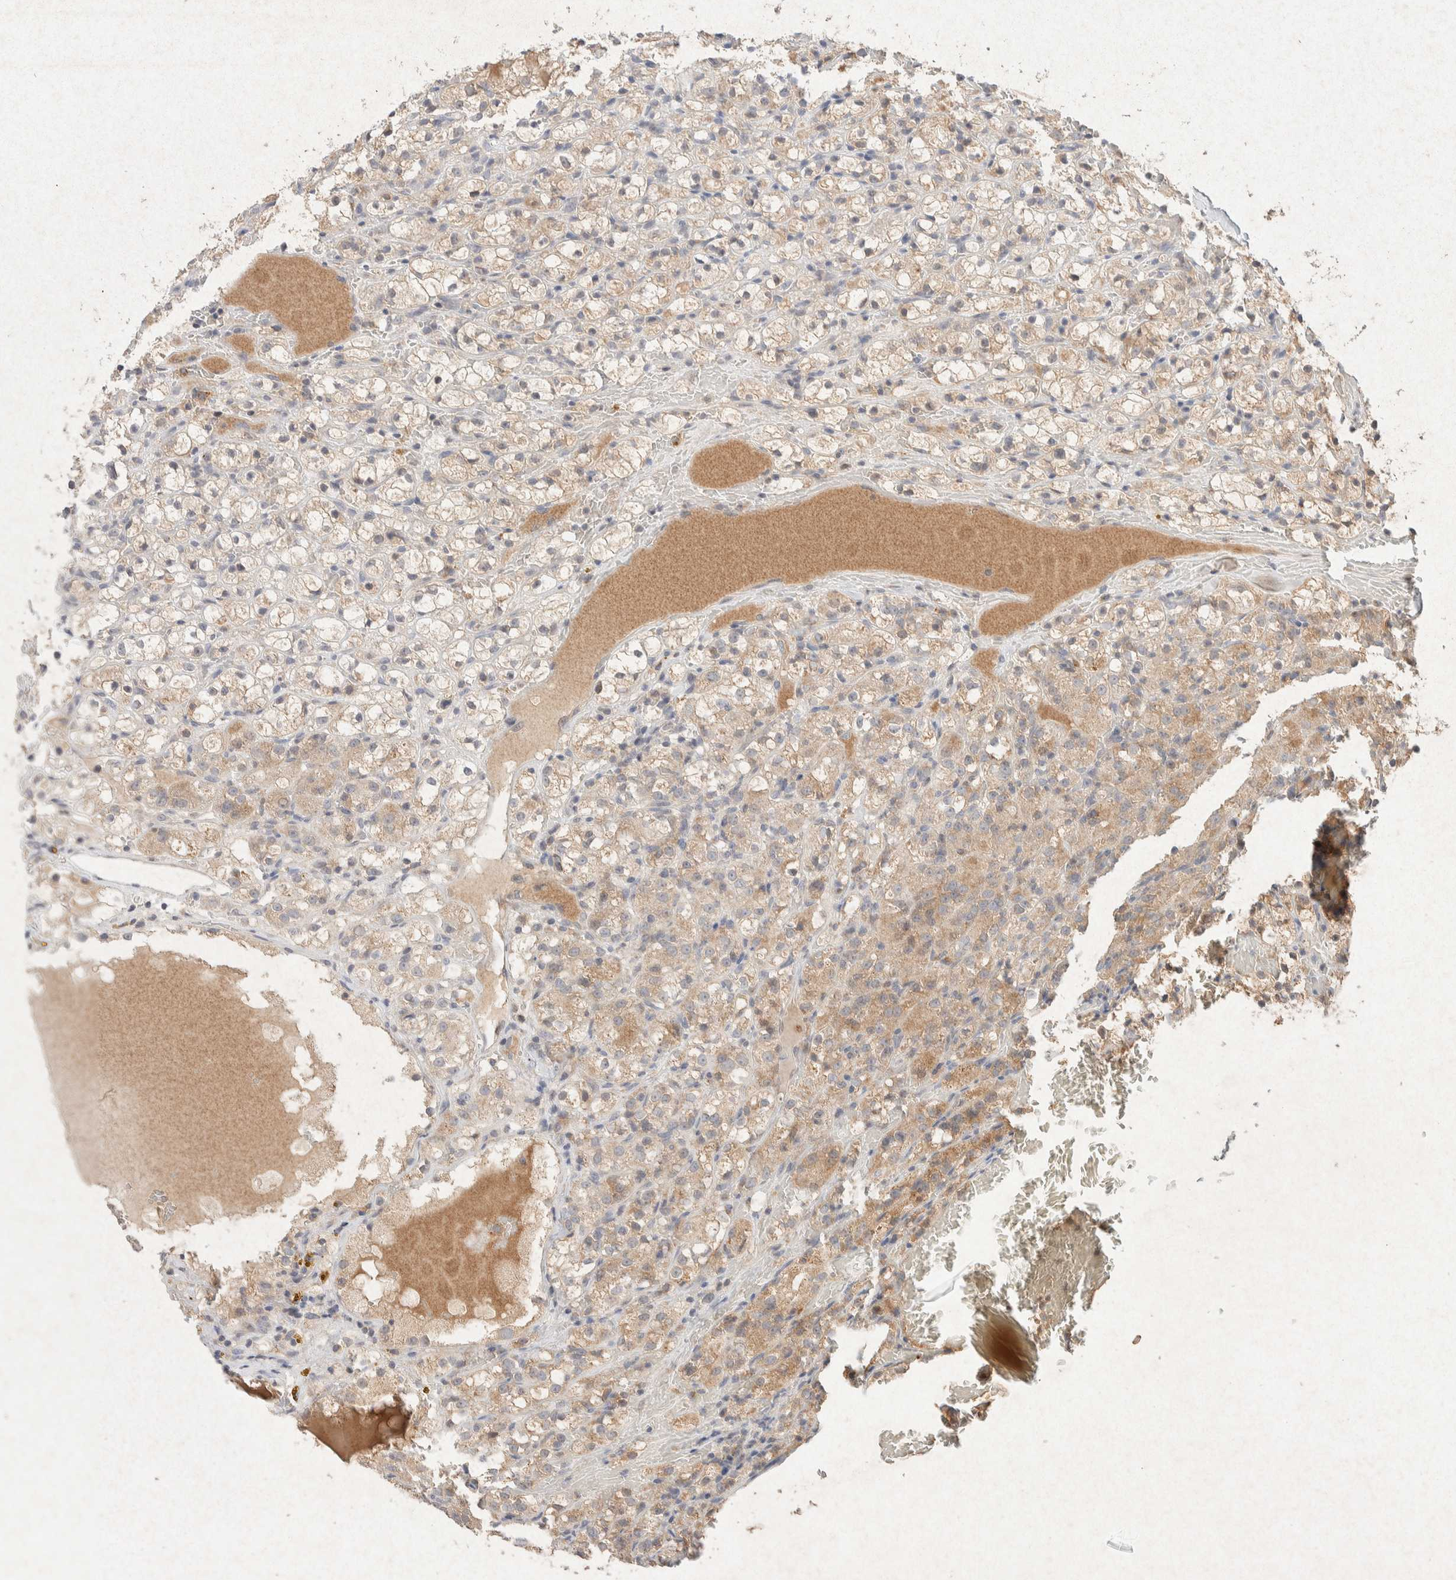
{"staining": {"intensity": "weak", "quantity": ">75%", "location": "cytoplasmic/membranous"}, "tissue": "renal cancer", "cell_type": "Tumor cells", "image_type": "cancer", "snomed": [{"axis": "morphology", "description": "Adenocarcinoma, NOS"}, {"axis": "topography", "description": "Kidney"}], "caption": "IHC micrograph of human adenocarcinoma (renal) stained for a protein (brown), which displays low levels of weak cytoplasmic/membranous staining in approximately >75% of tumor cells.", "gene": "GNAI1", "patient": {"sex": "male", "age": 61}}